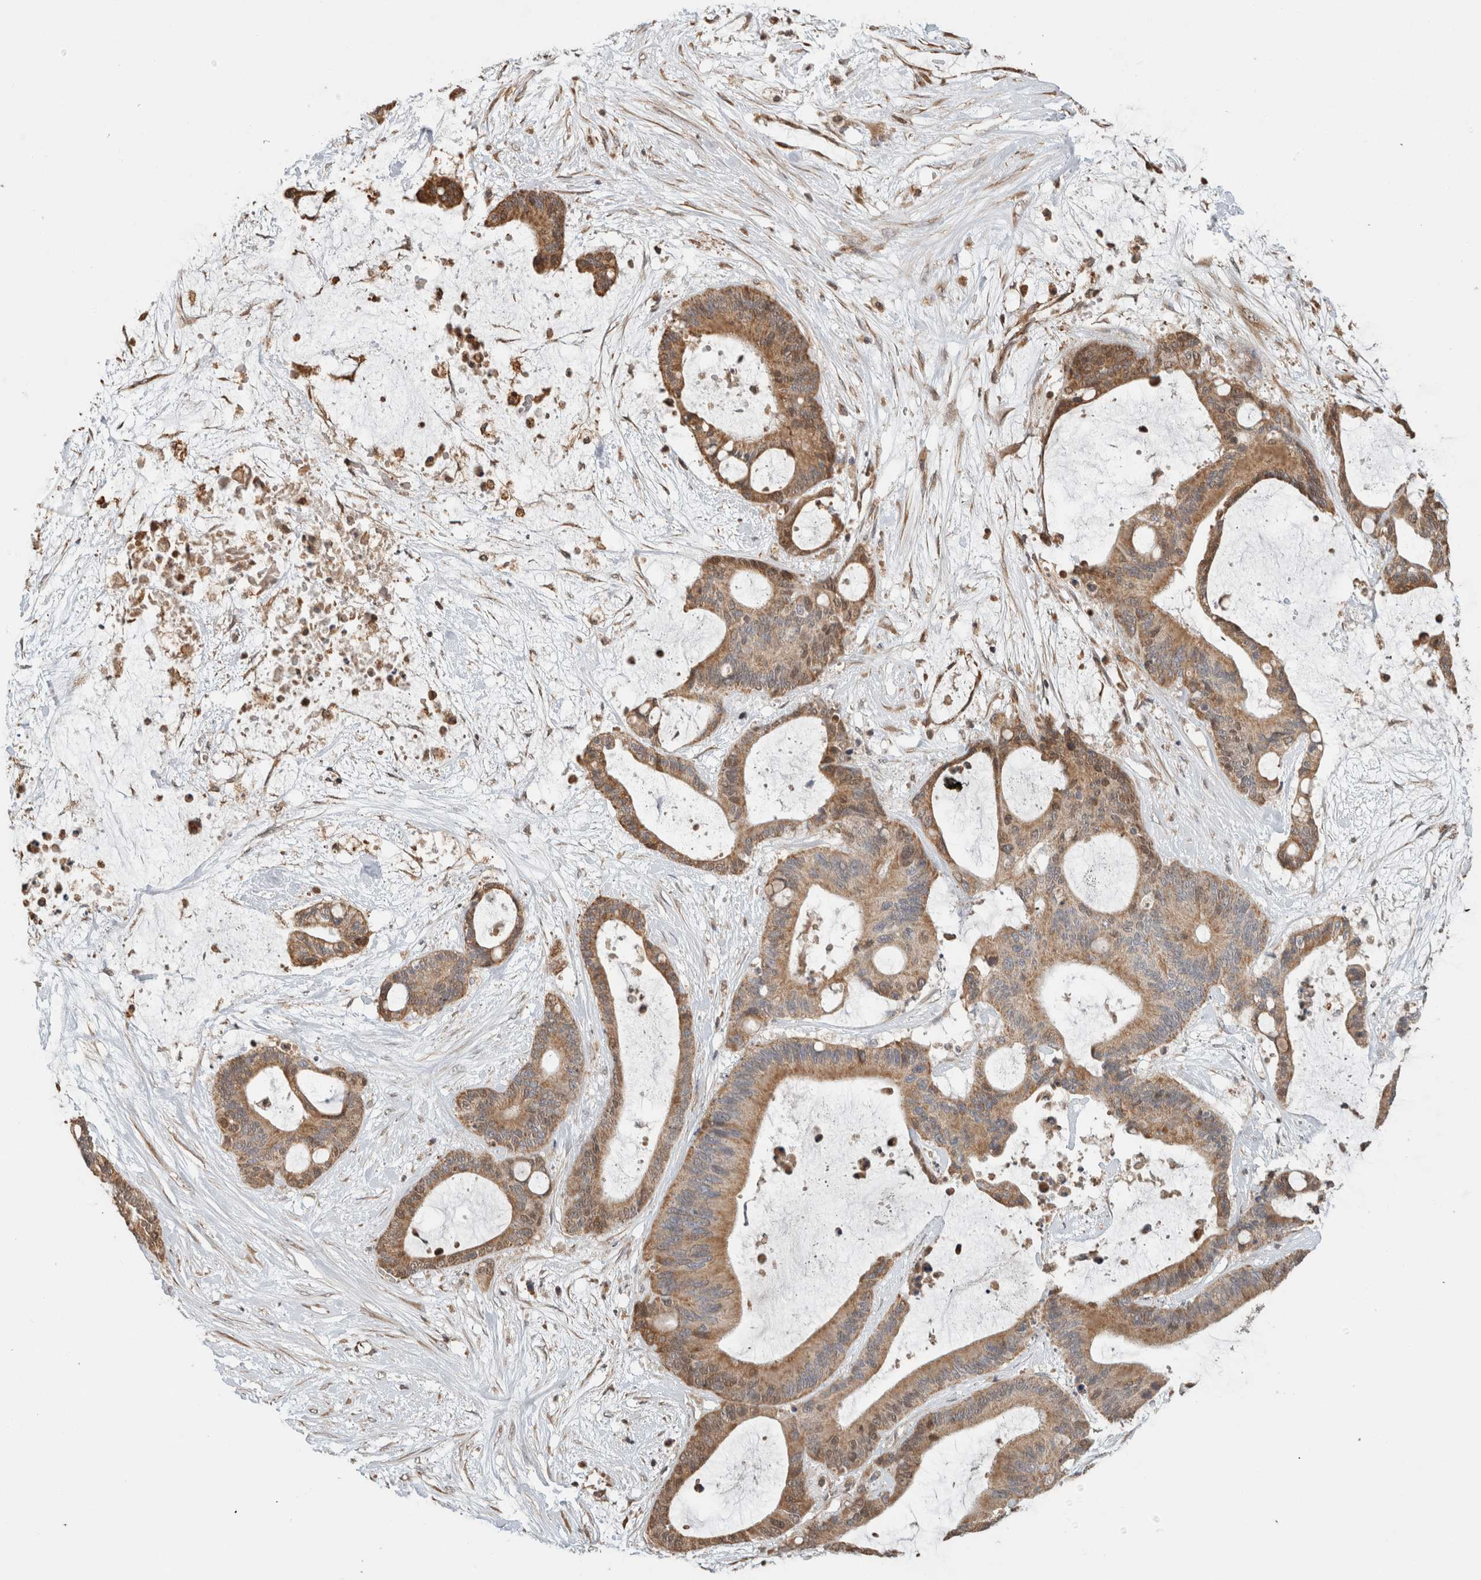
{"staining": {"intensity": "moderate", "quantity": ">75%", "location": "cytoplasmic/membranous"}, "tissue": "liver cancer", "cell_type": "Tumor cells", "image_type": "cancer", "snomed": [{"axis": "morphology", "description": "Cholangiocarcinoma"}, {"axis": "topography", "description": "Liver"}], "caption": "Immunohistochemistry (IHC) staining of liver cancer, which shows medium levels of moderate cytoplasmic/membranous expression in approximately >75% of tumor cells indicating moderate cytoplasmic/membranous protein expression. The staining was performed using DAB (brown) for protein detection and nuclei were counterstained in hematoxylin (blue).", "gene": "GINS4", "patient": {"sex": "female", "age": 73}}